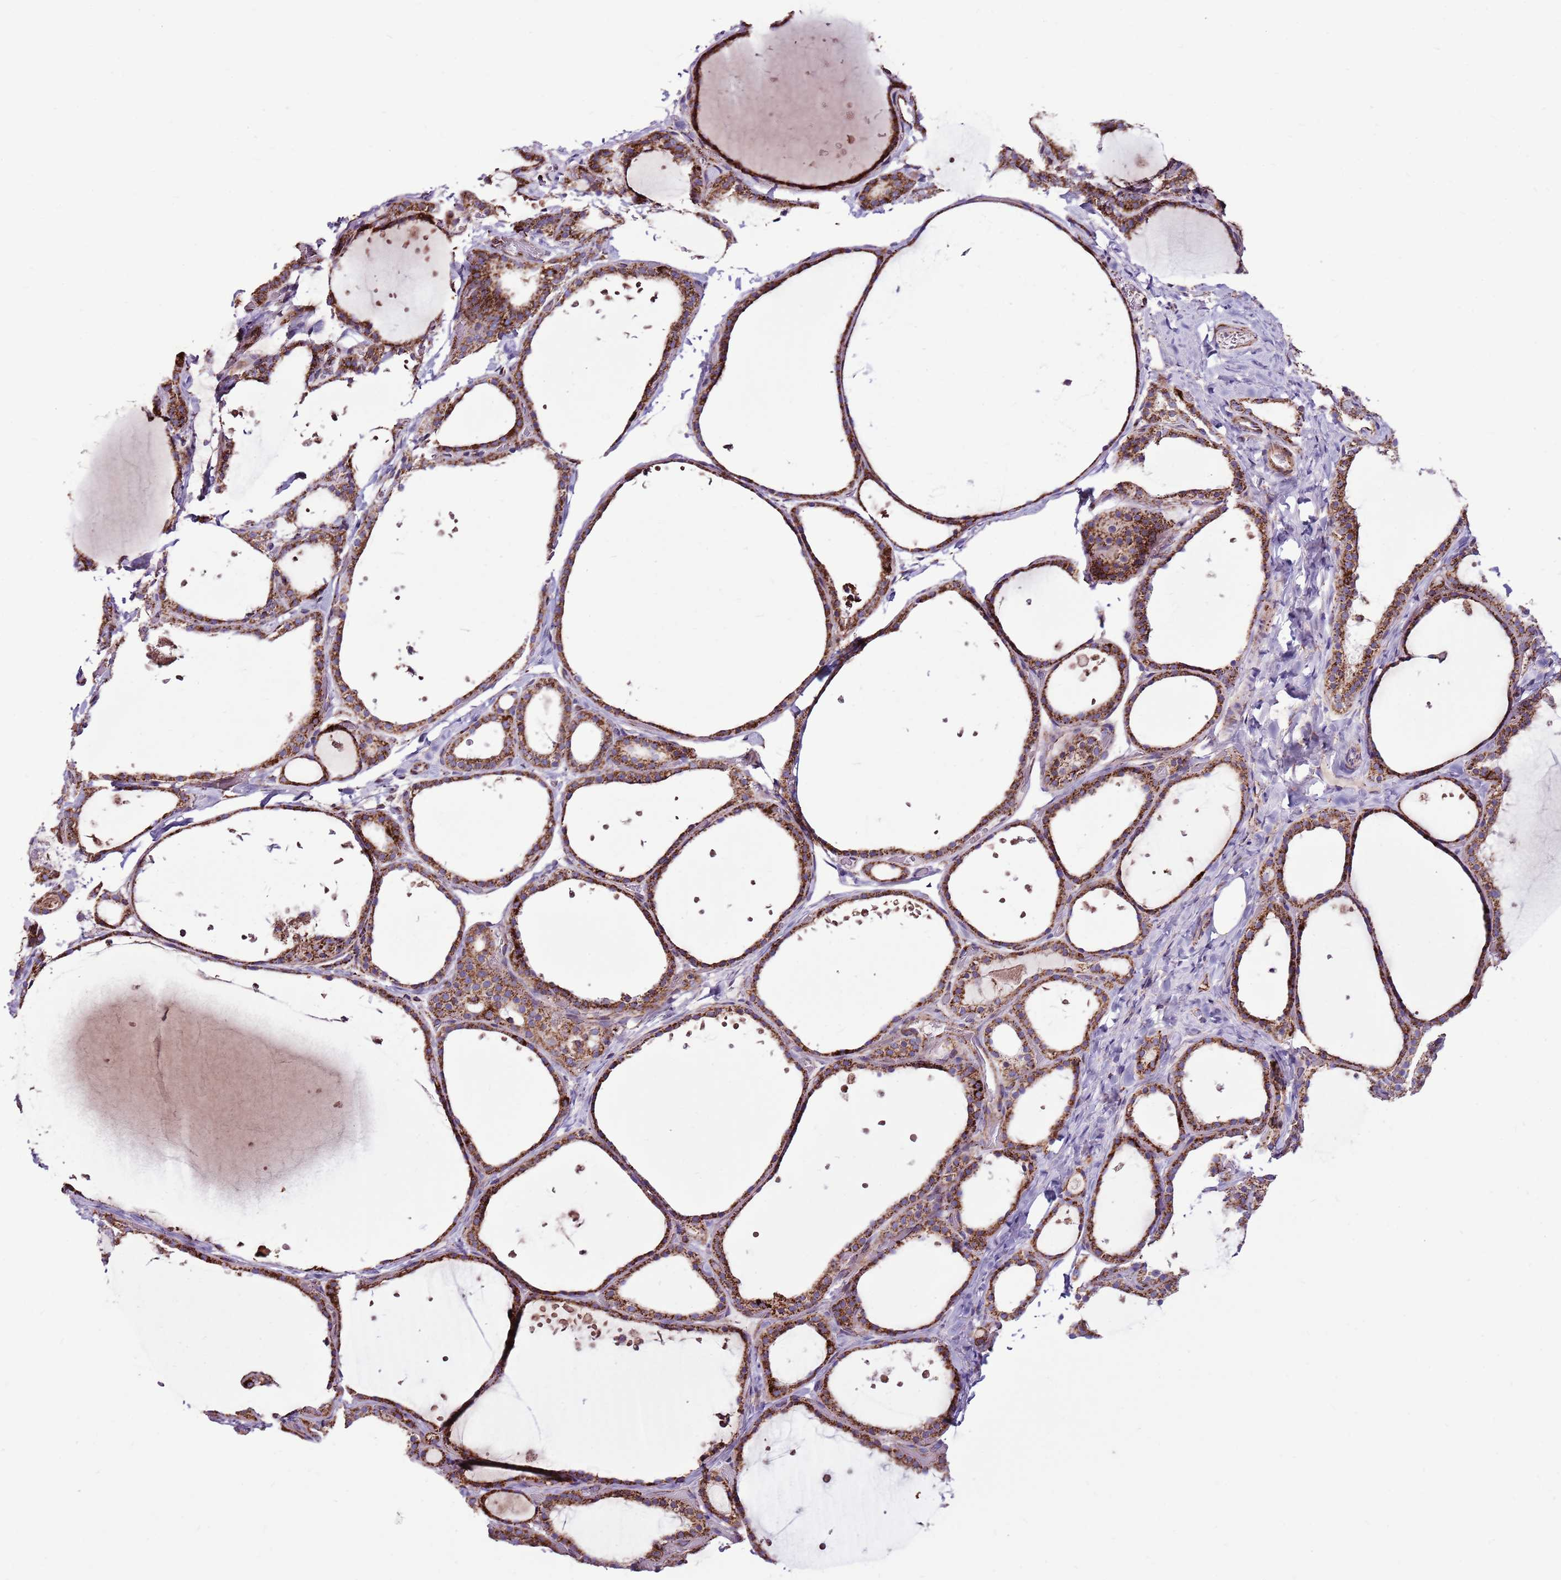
{"staining": {"intensity": "strong", "quantity": ">75%", "location": "cytoplasmic/membranous"}, "tissue": "thyroid gland", "cell_type": "Glandular cells", "image_type": "normal", "snomed": [{"axis": "morphology", "description": "Normal tissue, NOS"}, {"axis": "topography", "description": "Thyroid gland"}], "caption": "IHC photomicrograph of benign human thyroid gland stained for a protein (brown), which exhibits high levels of strong cytoplasmic/membranous staining in approximately >75% of glandular cells.", "gene": "HECTD4", "patient": {"sex": "female", "age": 44}}